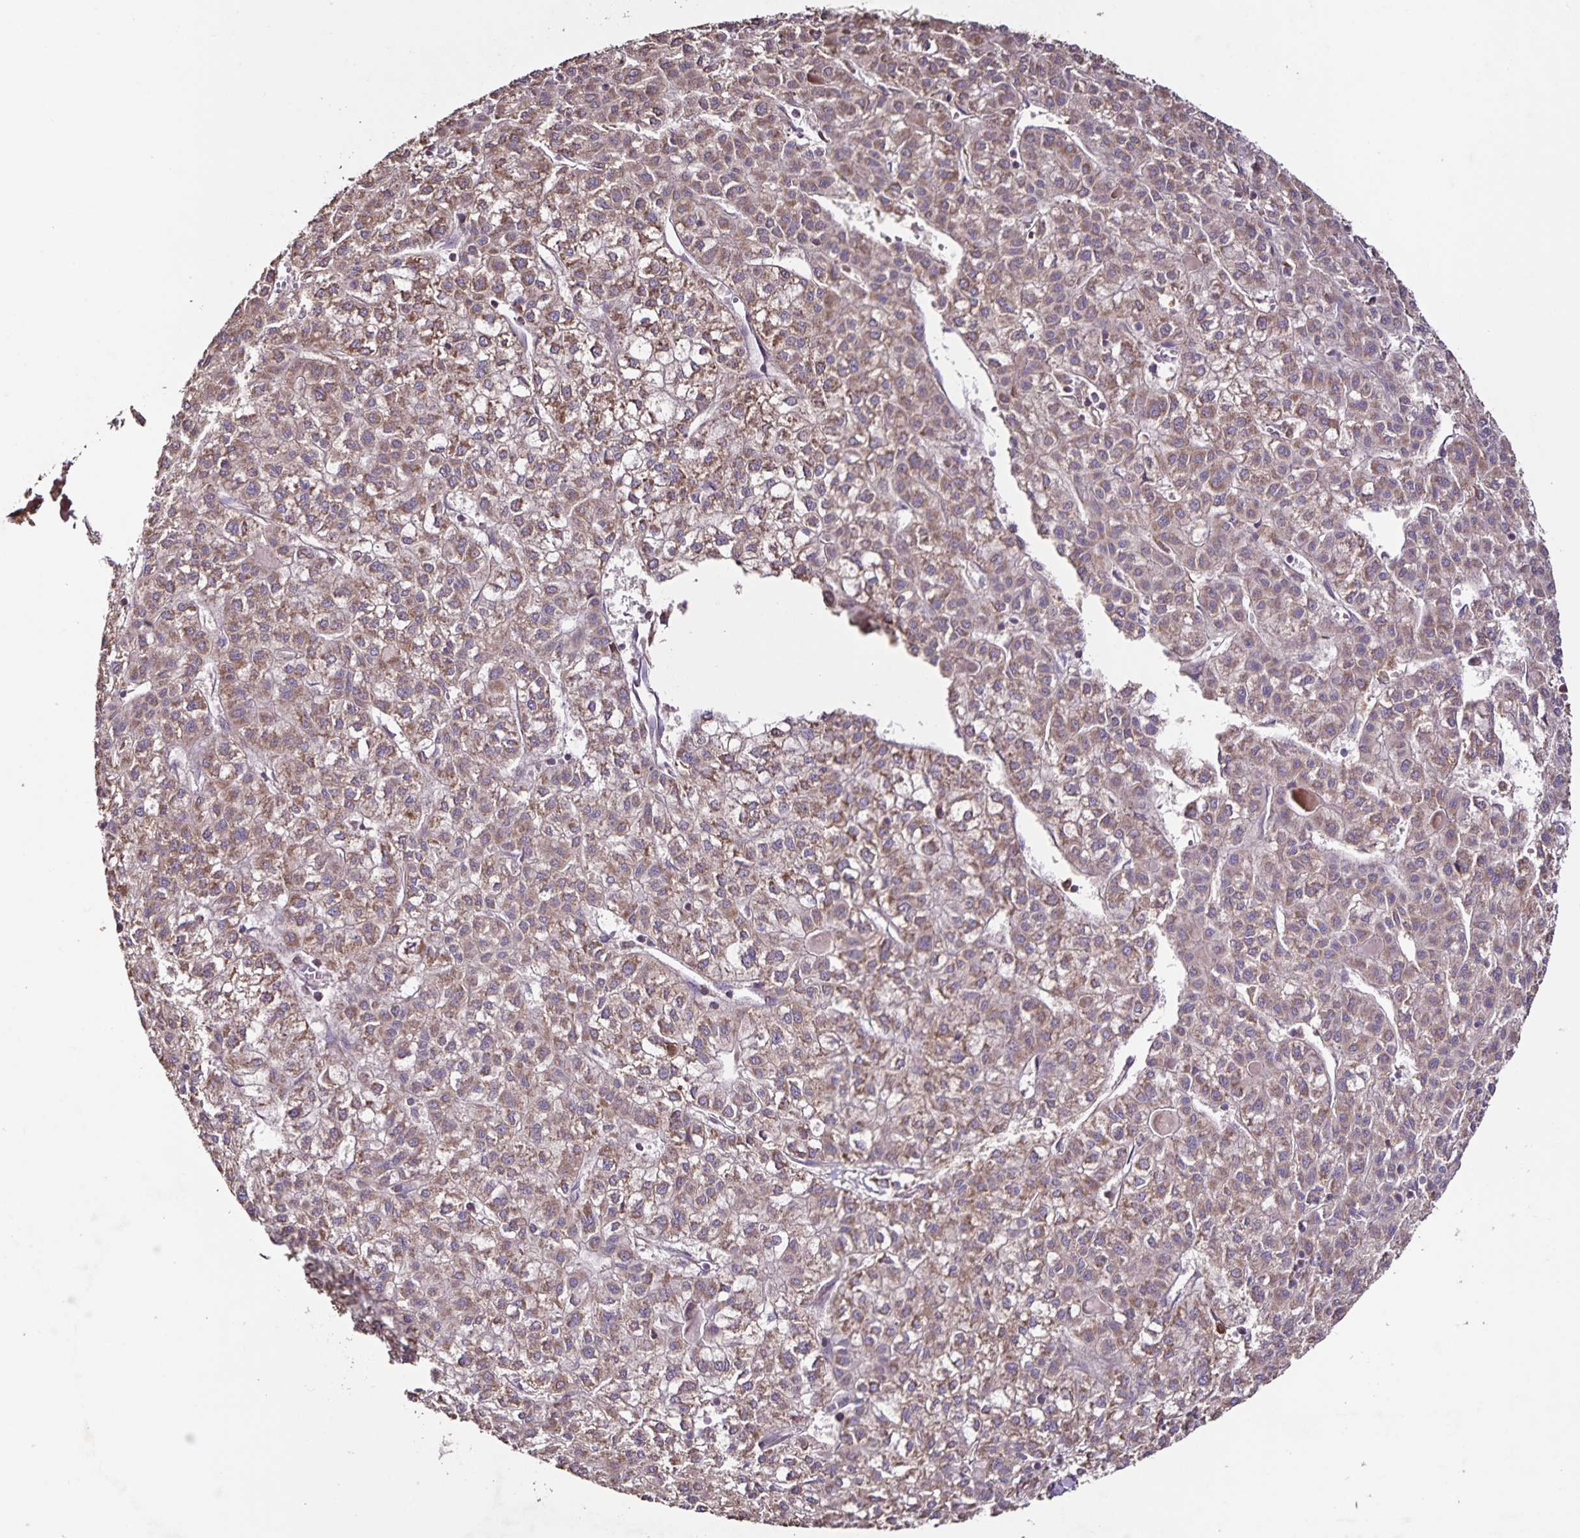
{"staining": {"intensity": "weak", "quantity": ">75%", "location": "cytoplasmic/membranous"}, "tissue": "liver cancer", "cell_type": "Tumor cells", "image_type": "cancer", "snomed": [{"axis": "morphology", "description": "Carcinoma, Hepatocellular, NOS"}, {"axis": "topography", "description": "Liver"}], "caption": "Protein analysis of hepatocellular carcinoma (liver) tissue shows weak cytoplasmic/membranous positivity in about >75% of tumor cells.", "gene": "MAN1A1", "patient": {"sex": "female", "age": 43}}